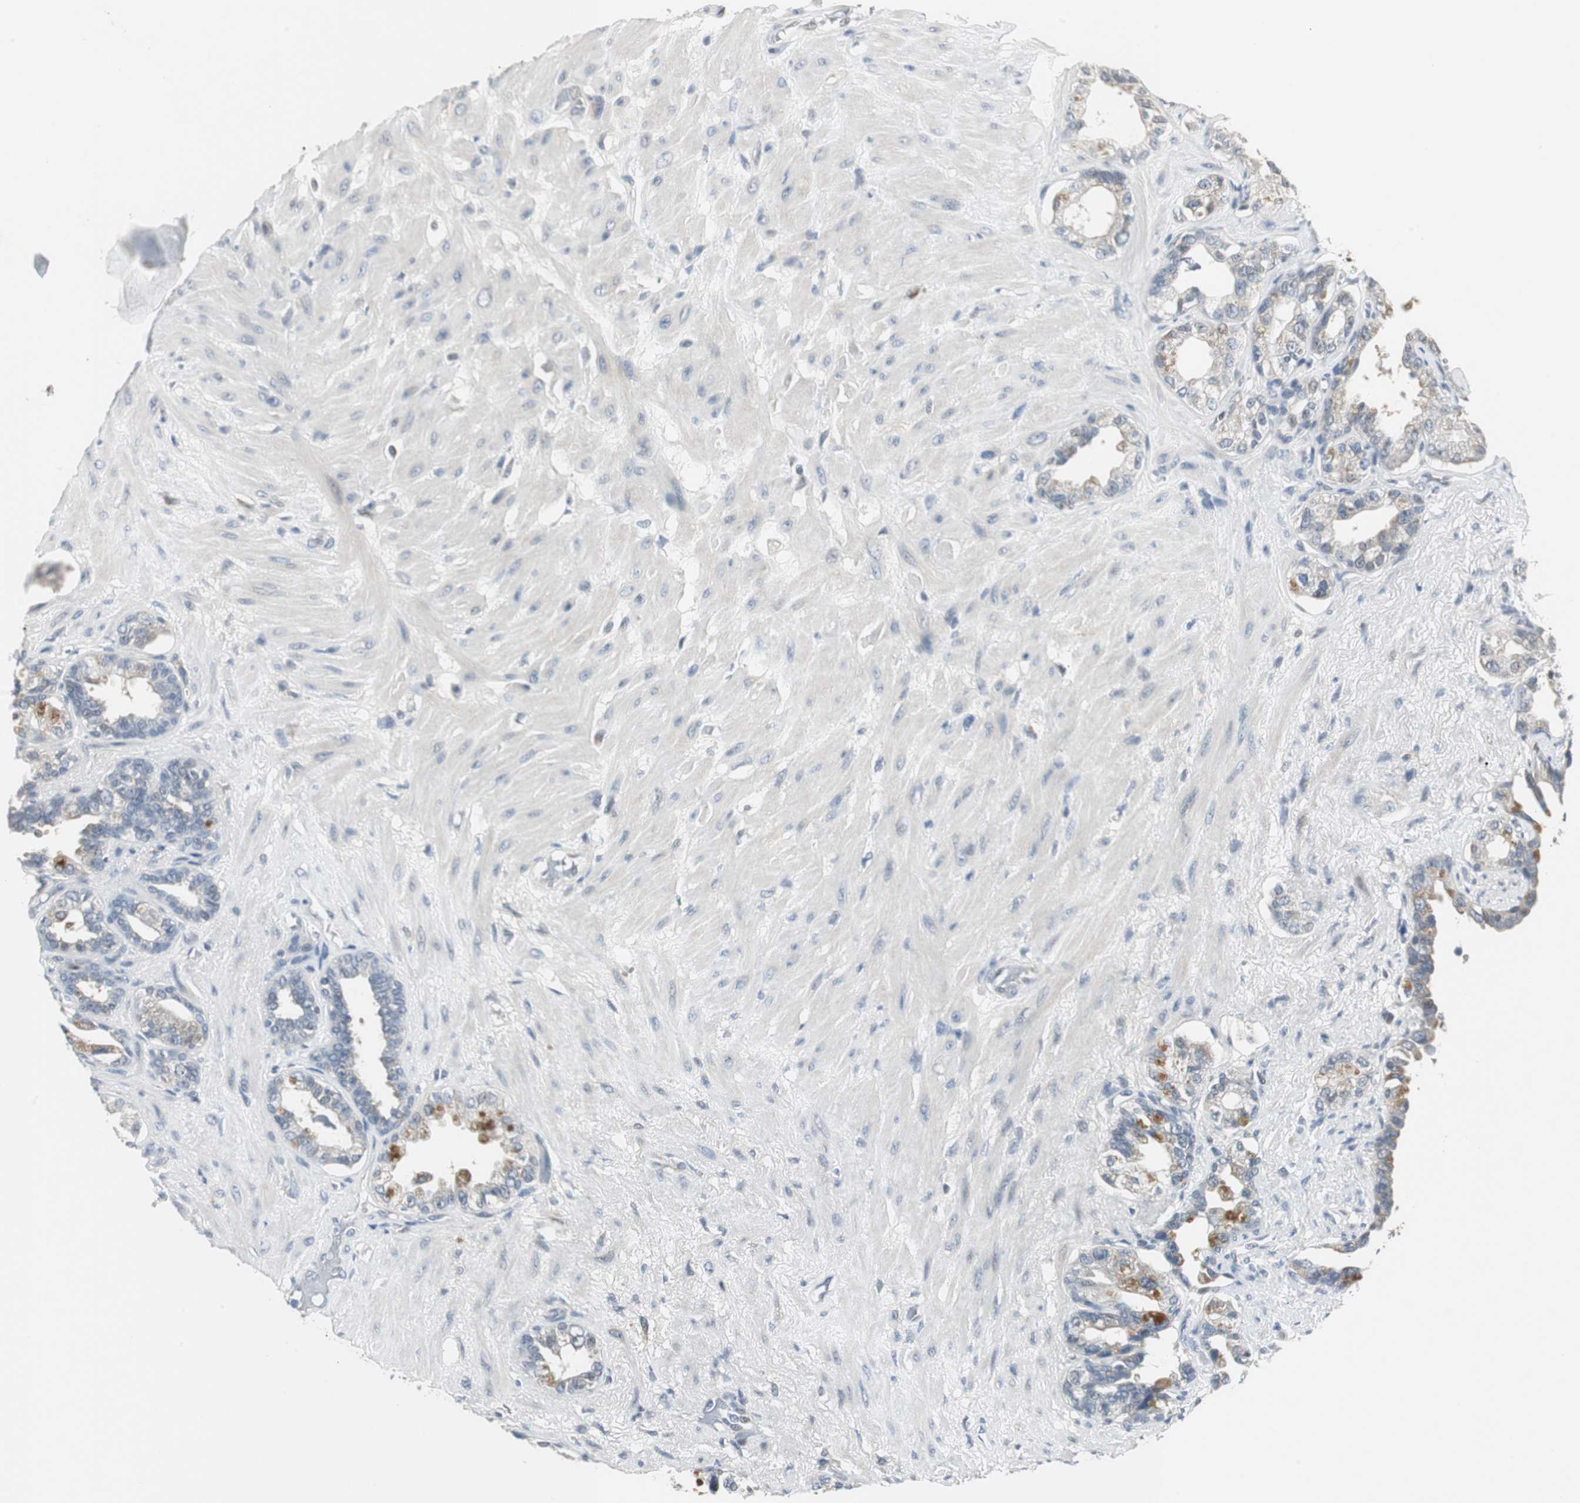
{"staining": {"intensity": "moderate", "quantity": "25%-75%", "location": "cytoplasmic/membranous"}, "tissue": "seminal vesicle", "cell_type": "Glandular cells", "image_type": "normal", "snomed": [{"axis": "morphology", "description": "Normal tissue, NOS"}, {"axis": "topography", "description": "Seminal veicle"}], "caption": "Protein staining displays moderate cytoplasmic/membranous staining in about 25%-75% of glandular cells in benign seminal vesicle. (brown staining indicates protein expression, while blue staining denotes nuclei).", "gene": "CCT5", "patient": {"sex": "male", "age": 61}}